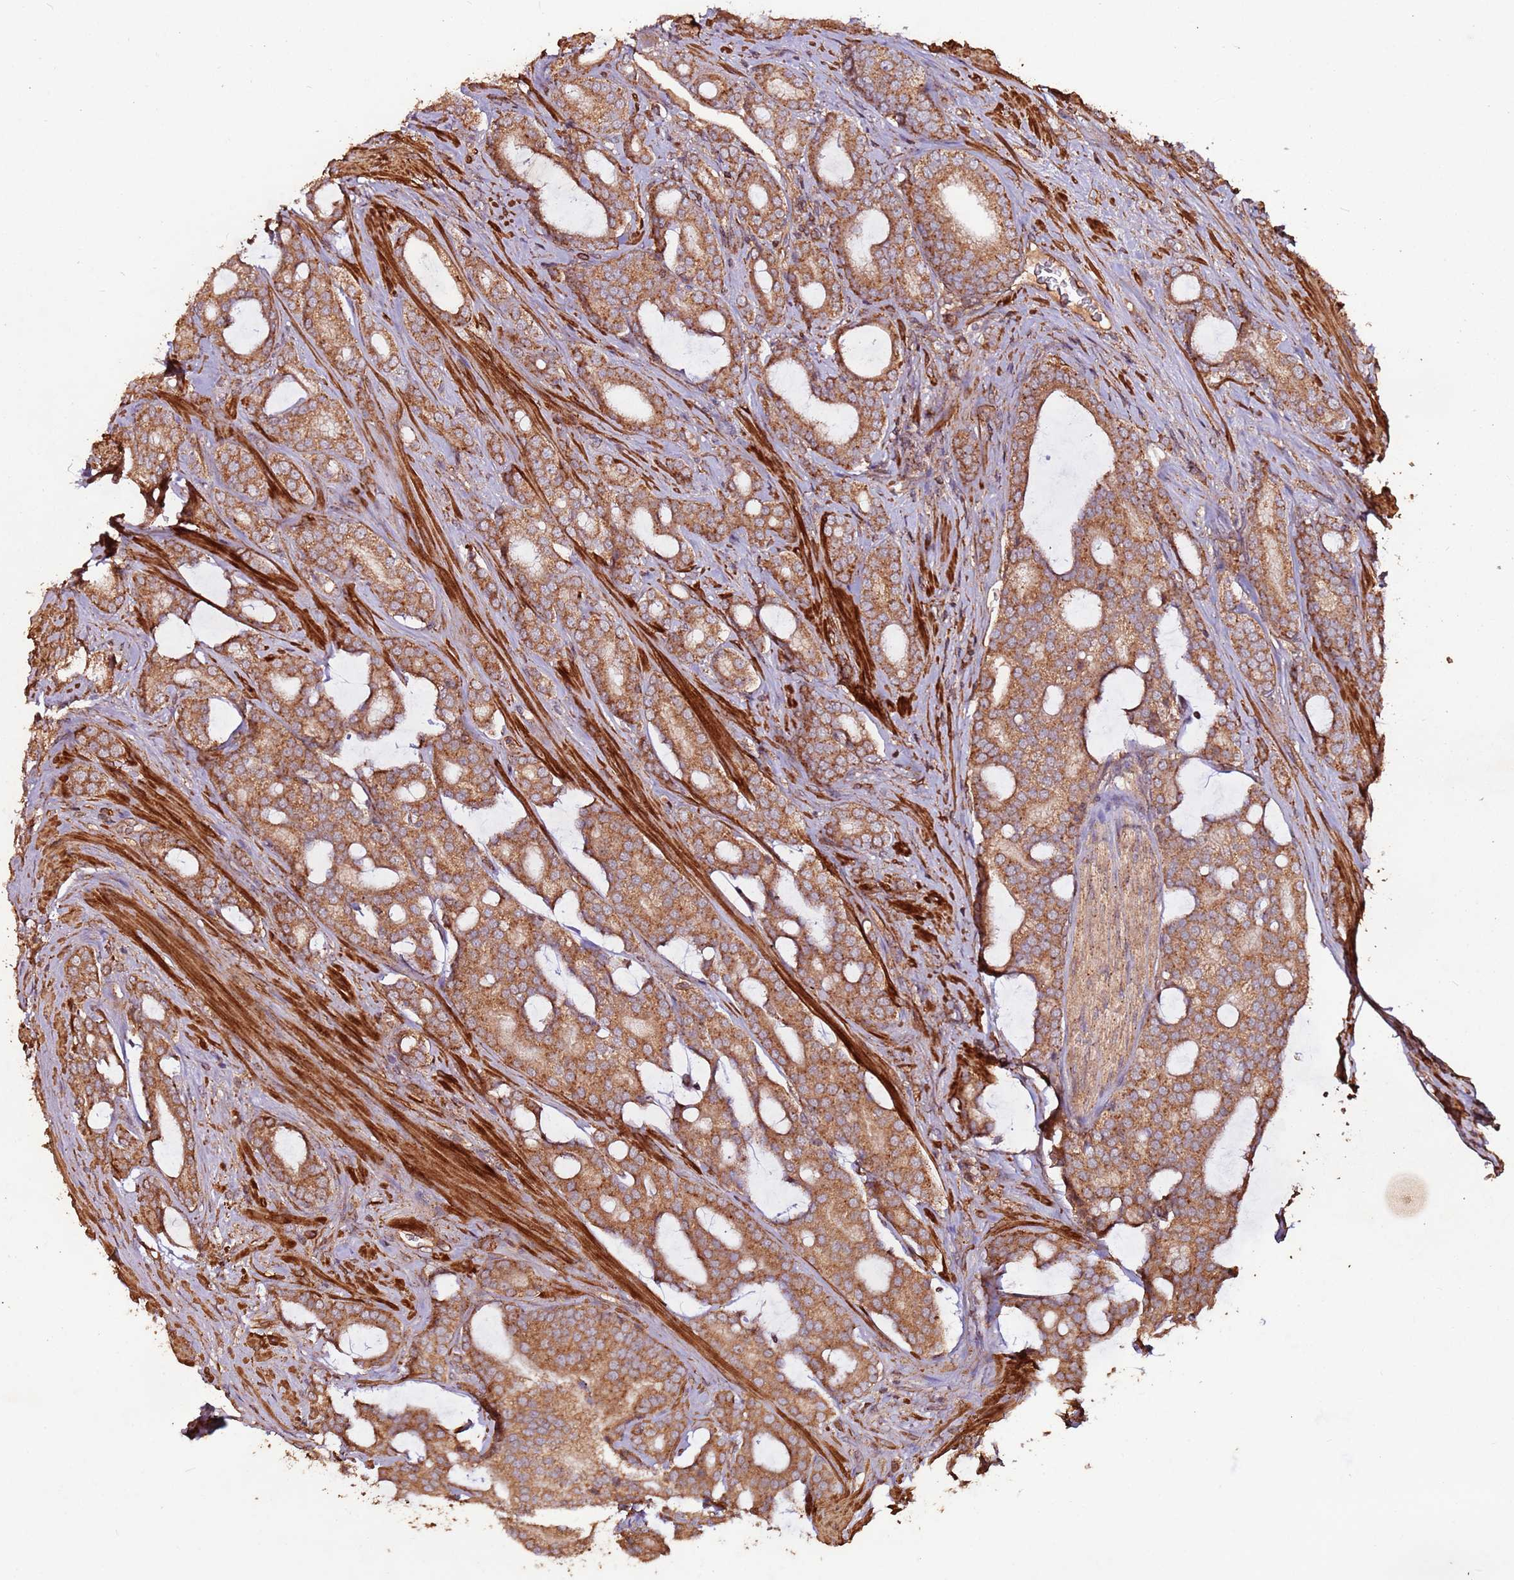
{"staining": {"intensity": "moderate", "quantity": ">75%", "location": "cytoplasmic/membranous"}, "tissue": "prostate cancer", "cell_type": "Tumor cells", "image_type": "cancer", "snomed": [{"axis": "morphology", "description": "Adenocarcinoma, High grade"}, {"axis": "topography", "description": "Prostate"}], "caption": "Tumor cells demonstrate medium levels of moderate cytoplasmic/membranous positivity in approximately >75% of cells in human prostate cancer (adenocarcinoma (high-grade)). (DAB IHC, brown staining for protein, blue staining for nuclei).", "gene": "FAM186A", "patient": {"sex": "male", "age": 63}}